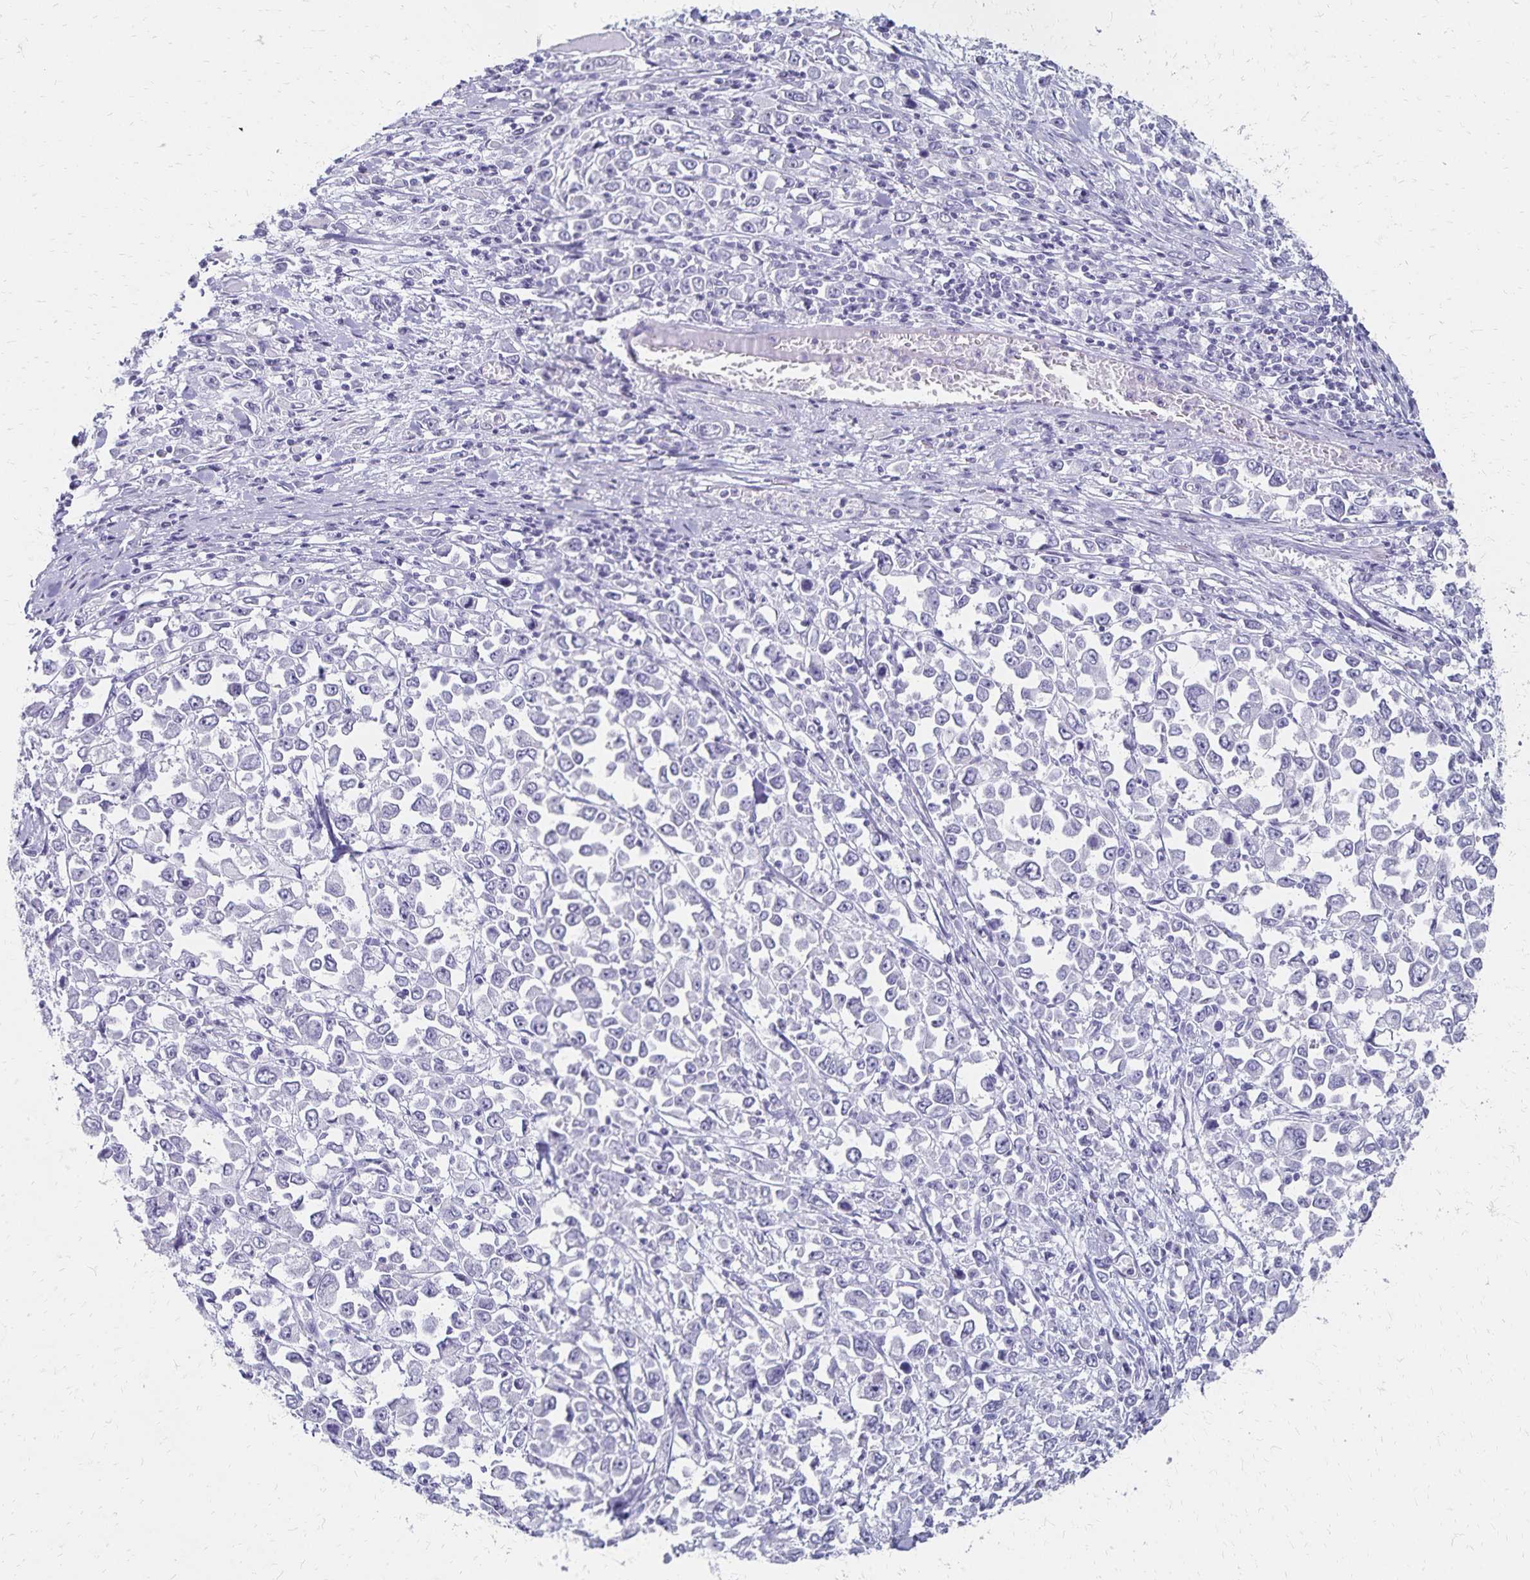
{"staining": {"intensity": "negative", "quantity": "none", "location": "none"}, "tissue": "stomach cancer", "cell_type": "Tumor cells", "image_type": "cancer", "snomed": [{"axis": "morphology", "description": "Adenocarcinoma, NOS"}, {"axis": "topography", "description": "Stomach, upper"}], "caption": "An immunohistochemistry (IHC) micrograph of adenocarcinoma (stomach) is shown. There is no staining in tumor cells of adenocarcinoma (stomach). Nuclei are stained in blue.", "gene": "GIP", "patient": {"sex": "male", "age": 70}}